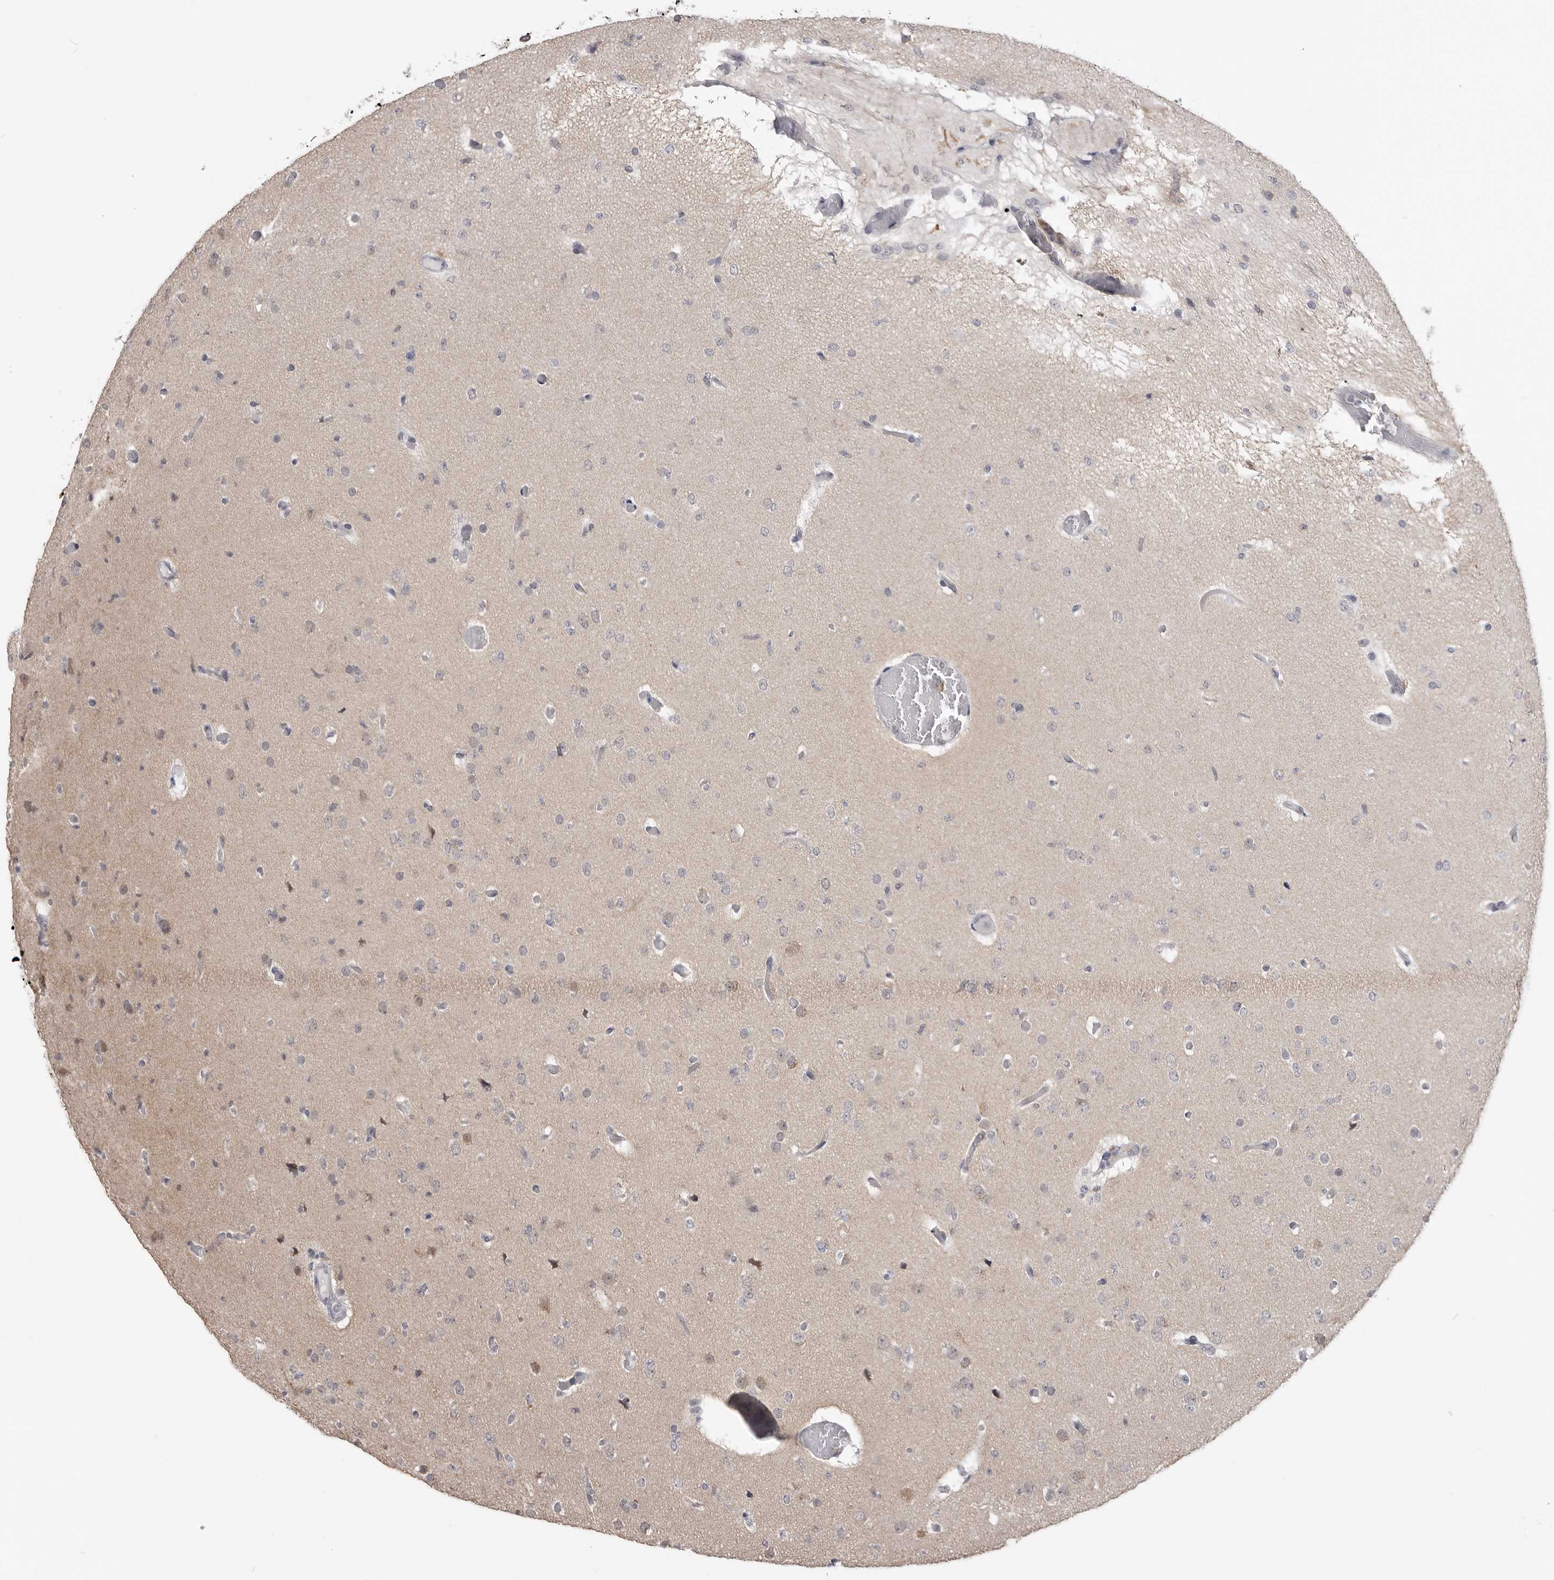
{"staining": {"intensity": "negative", "quantity": "none", "location": "none"}, "tissue": "glioma", "cell_type": "Tumor cells", "image_type": "cancer", "snomed": [{"axis": "morphology", "description": "Glioma, malignant, Low grade"}, {"axis": "topography", "description": "Brain"}], "caption": "Tumor cells are negative for protein expression in human glioma.", "gene": "SMARCC1", "patient": {"sex": "female", "age": 22}}